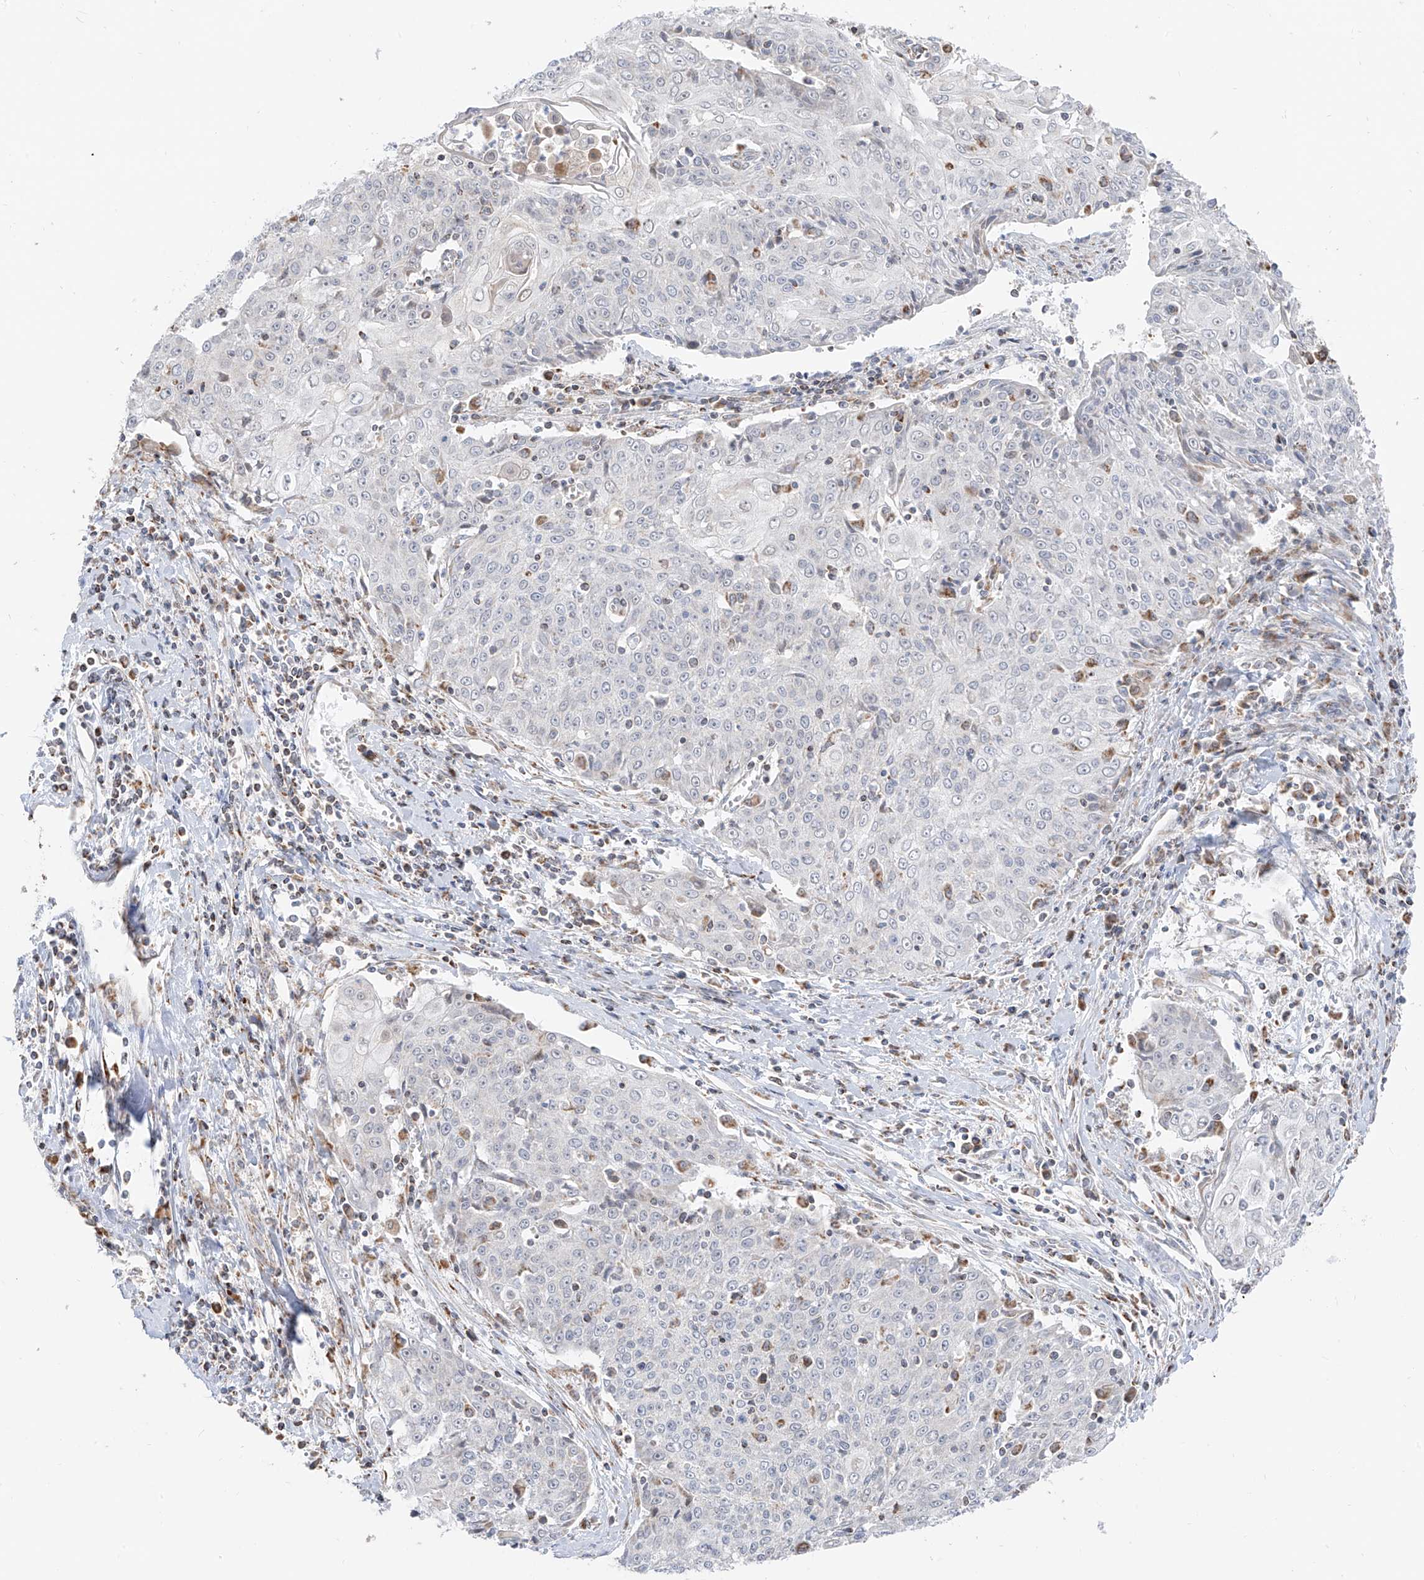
{"staining": {"intensity": "negative", "quantity": "none", "location": "none"}, "tissue": "cervical cancer", "cell_type": "Tumor cells", "image_type": "cancer", "snomed": [{"axis": "morphology", "description": "Squamous cell carcinoma, NOS"}, {"axis": "topography", "description": "Cervix"}], "caption": "The micrograph exhibits no significant expression in tumor cells of cervical cancer.", "gene": "ETHE1", "patient": {"sex": "female", "age": 48}}